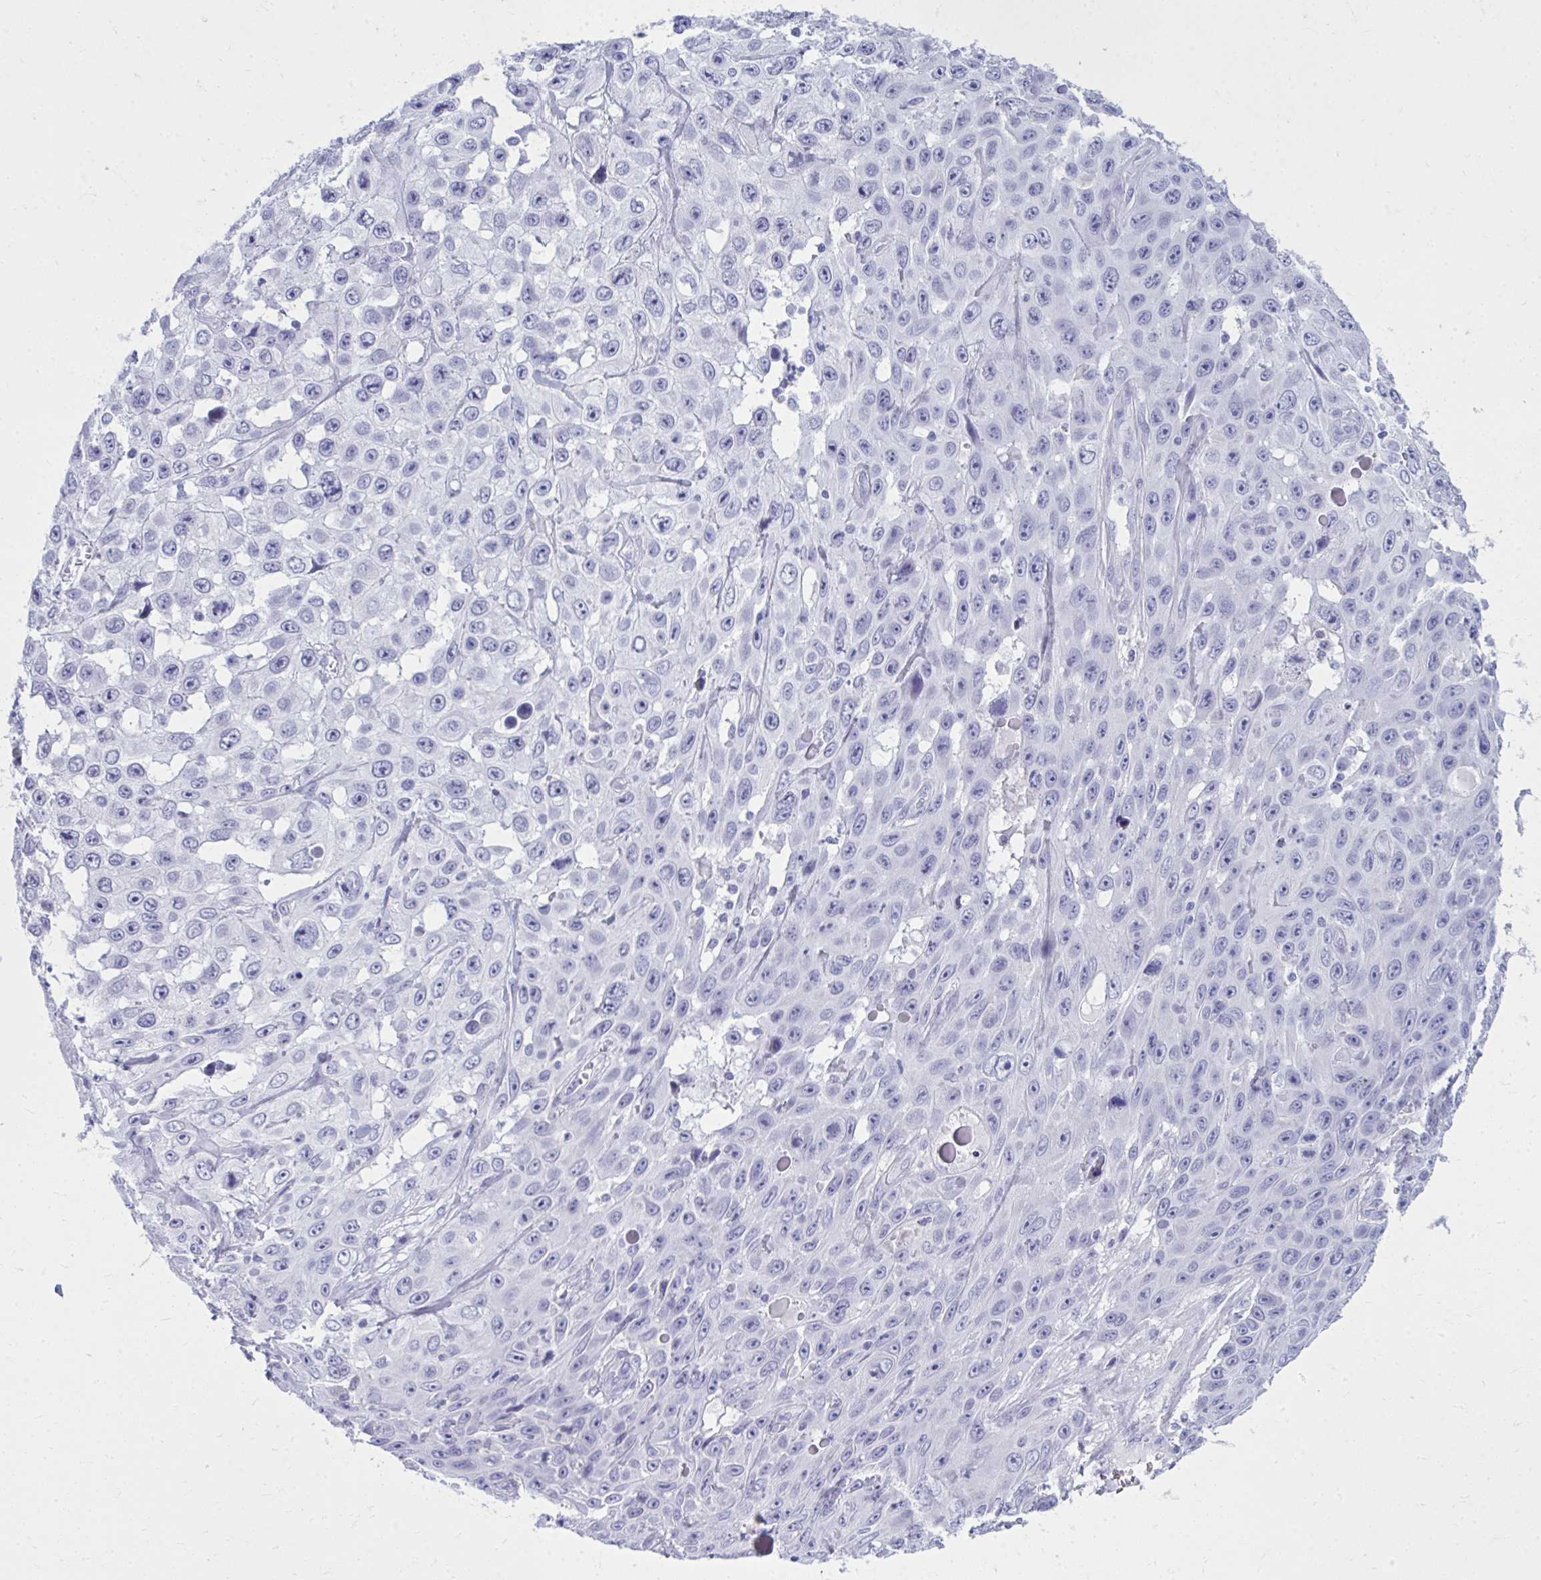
{"staining": {"intensity": "negative", "quantity": "none", "location": "none"}, "tissue": "skin cancer", "cell_type": "Tumor cells", "image_type": "cancer", "snomed": [{"axis": "morphology", "description": "Squamous cell carcinoma, NOS"}, {"axis": "topography", "description": "Skin"}], "caption": "Immunohistochemistry (IHC) image of neoplastic tissue: squamous cell carcinoma (skin) stained with DAB (3,3'-diaminobenzidine) demonstrates no significant protein positivity in tumor cells.", "gene": "QDPR", "patient": {"sex": "male", "age": 82}}